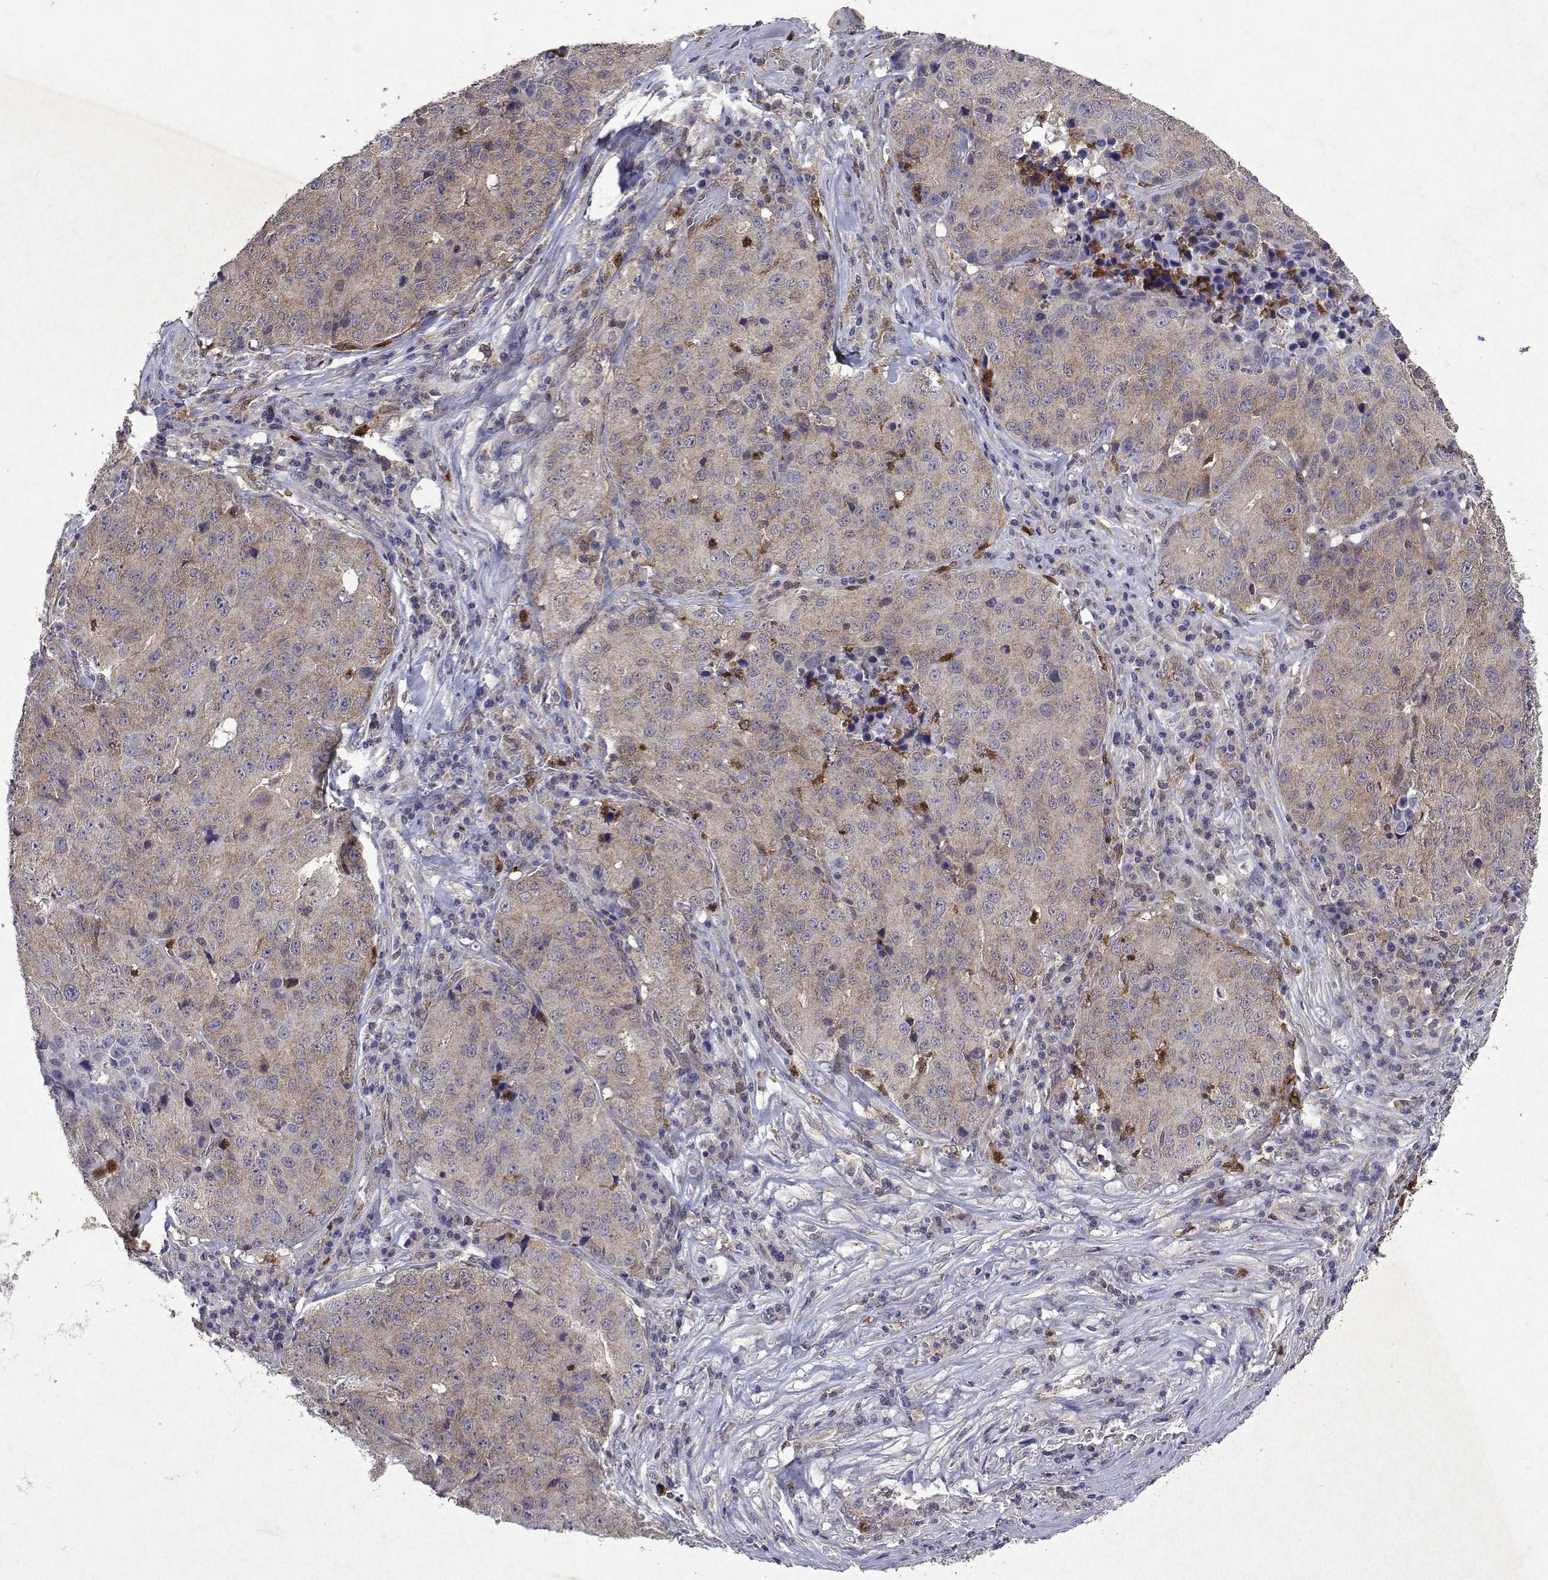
{"staining": {"intensity": "weak", "quantity": ">75%", "location": "cytoplasmic/membranous"}, "tissue": "stomach cancer", "cell_type": "Tumor cells", "image_type": "cancer", "snomed": [{"axis": "morphology", "description": "Adenocarcinoma, NOS"}, {"axis": "topography", "description": "Stomach"}], "caption": "Immunohistochemical staining of adenocarcinoma (stomach) exhibits weak cytoplasmic/membranous protein expression in approximately >75% of tumor cells.", "gene": "APAF1", "patient": {"sex": "male", "age": 71}}